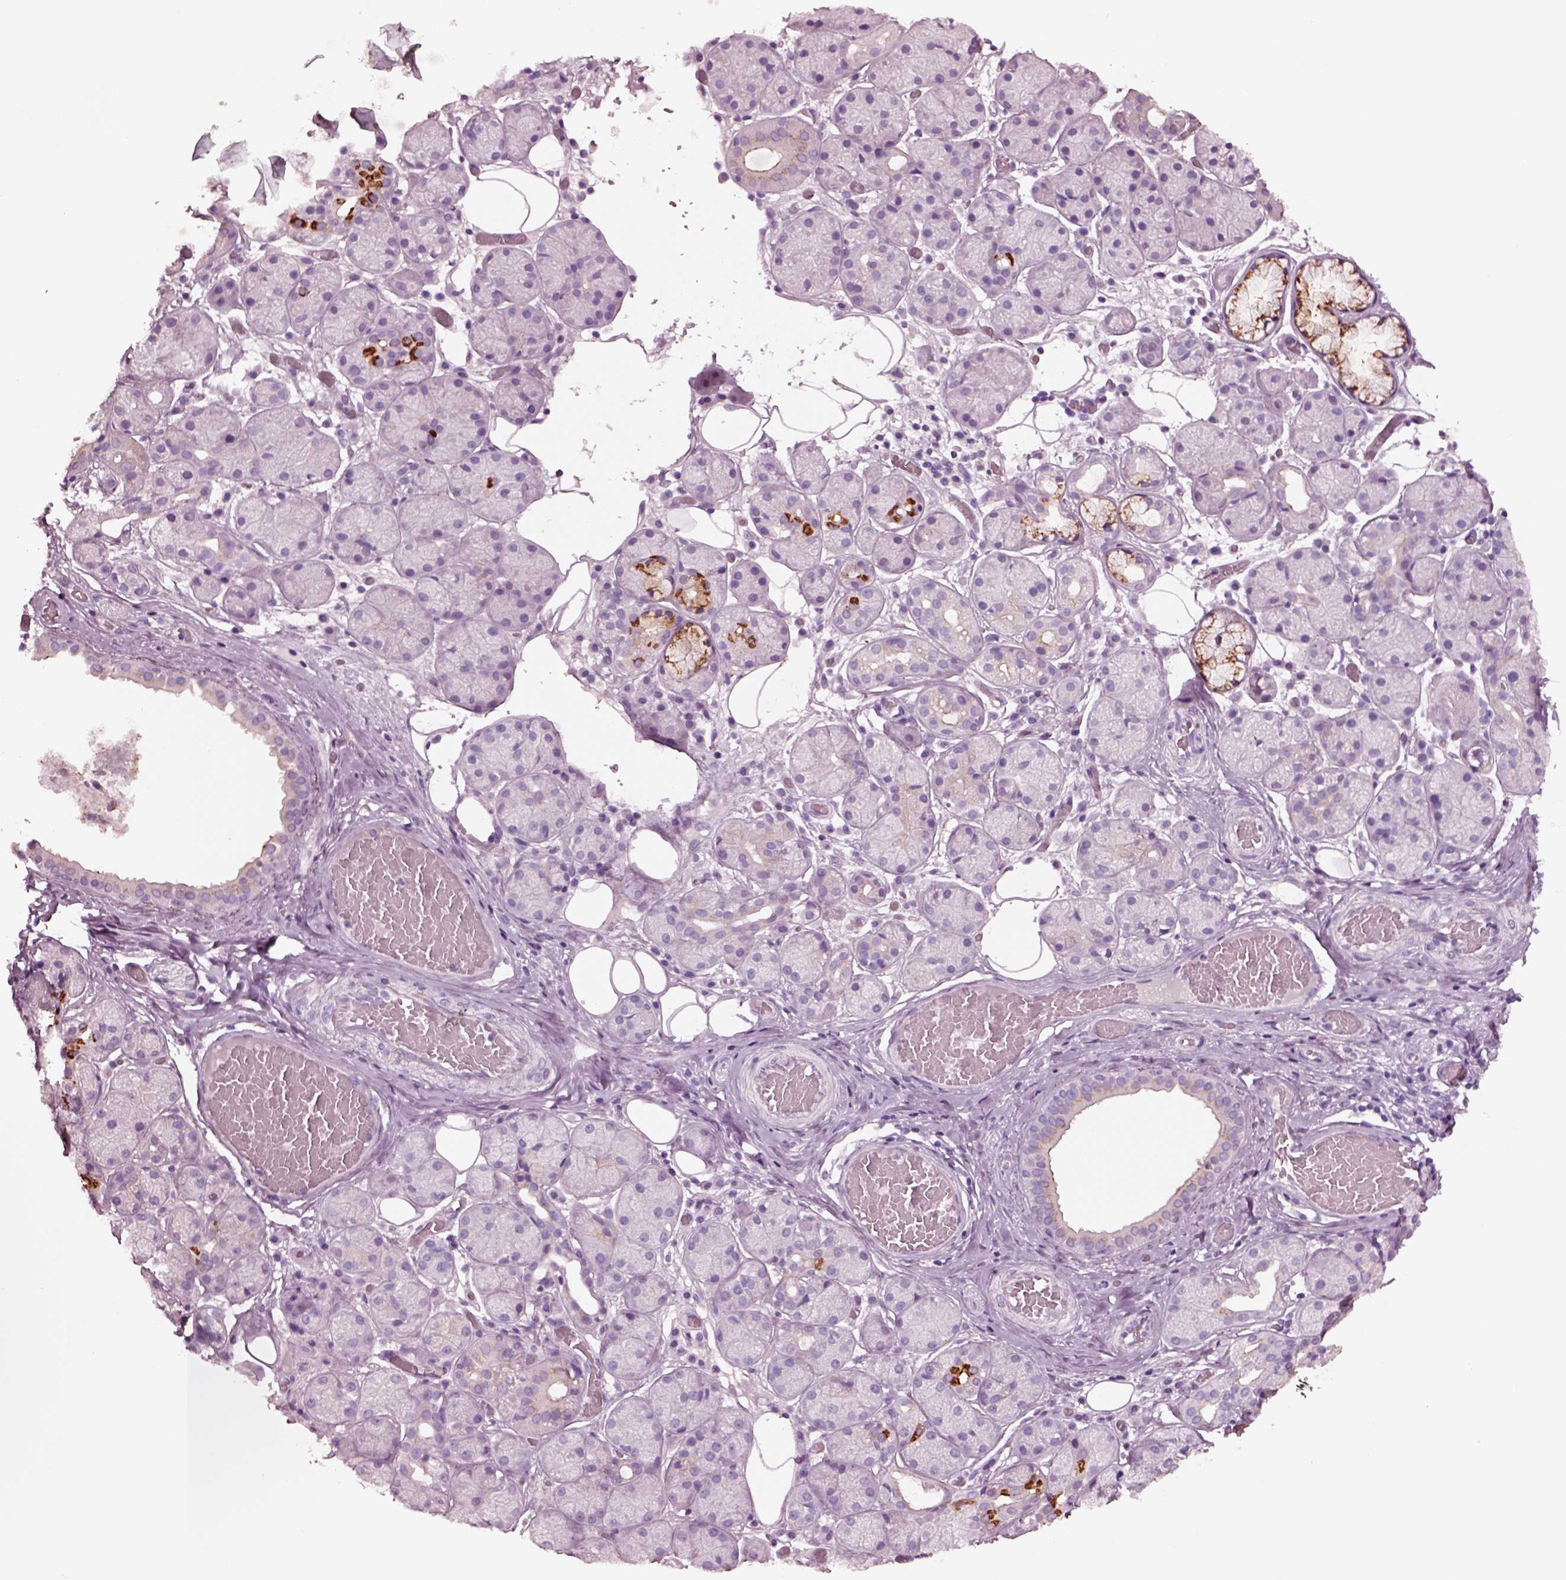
{"staining": {"intensity": "strong", "quantity": "<25%", "location": "cytoplasmic/membranous"}, "tissue": "salivary gland", "cell_type": "Glandular cells", "image_type": "normal", "snomed": [{"axis": "morphology", "description": "Normal tissue, NOS"}, {"axis": "topography", "description": "Salivary gland"}, {"axis": "topography", "description": "Peripheral nerve tissue"}], "caption": "Strong cytoplasmic/membranous positivity is seen in approximately <25% of glandular cells in normal salivary gland.", "gene": "NMRK2", "patient": {"sex": "male", "age": 71}}